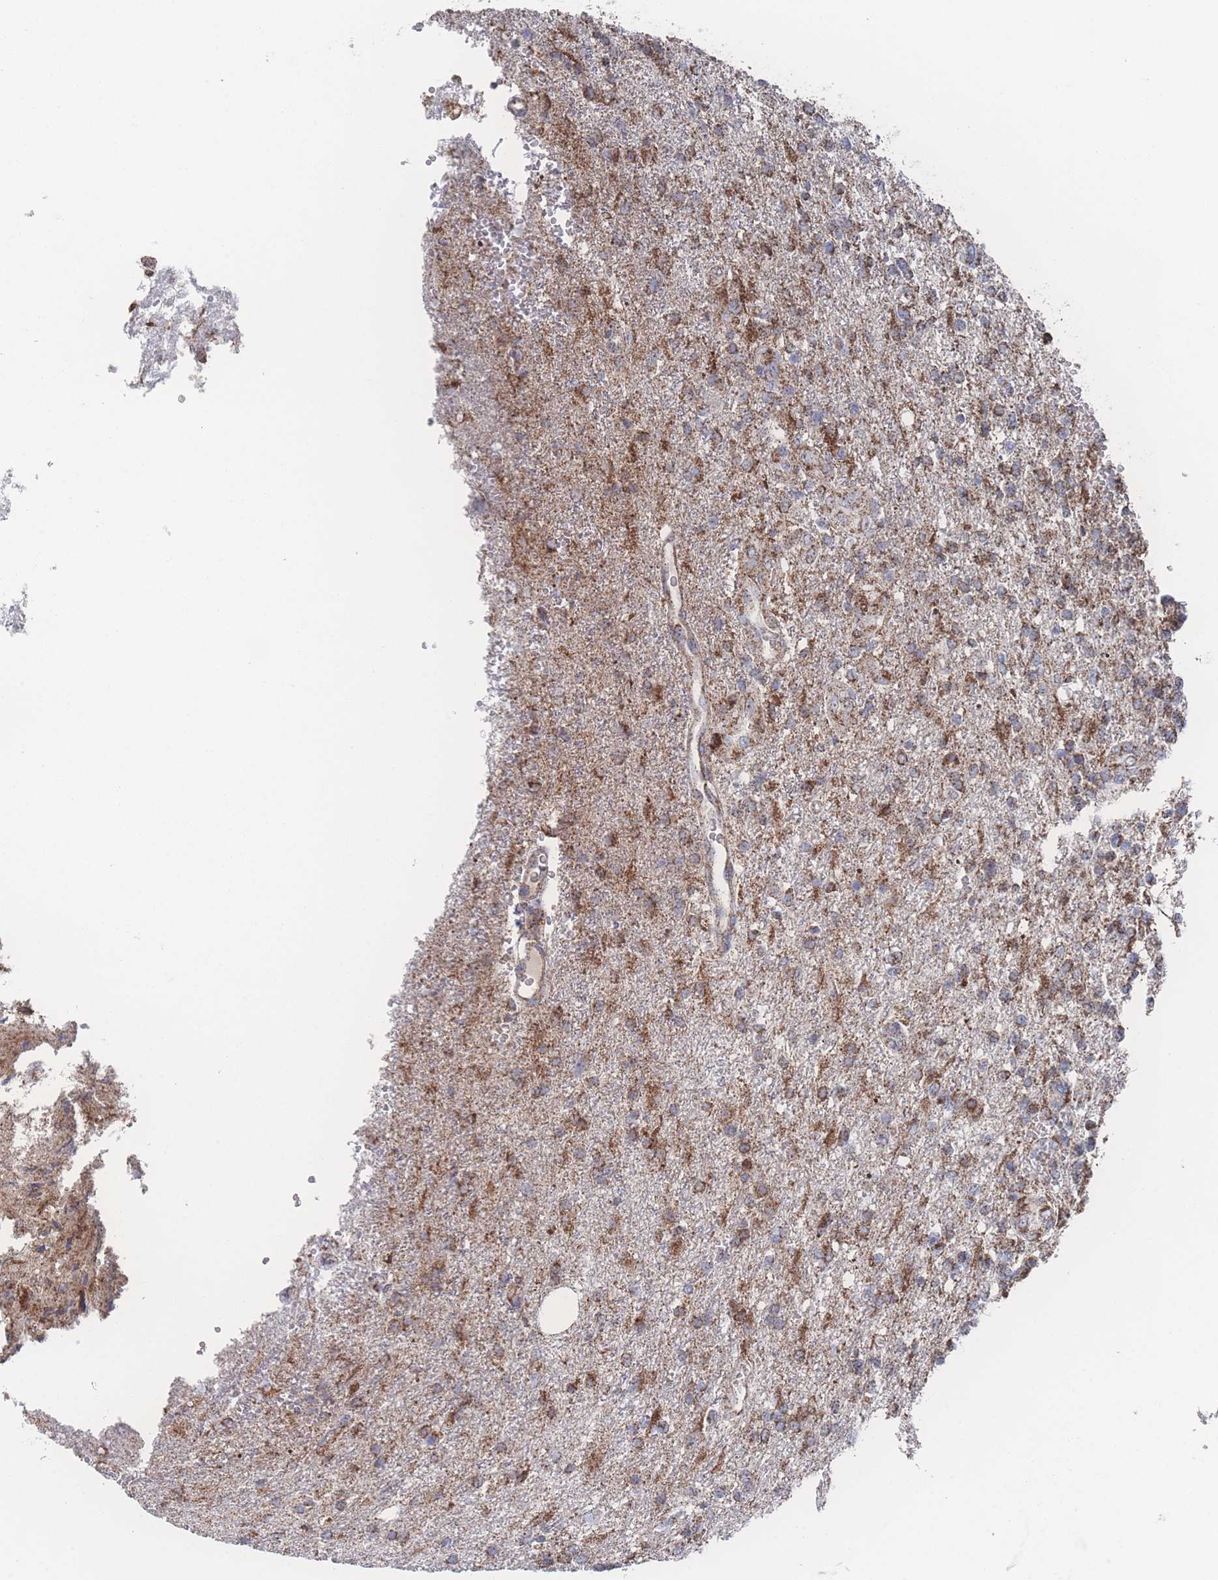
{"staining": {"intensity": "strong", "quantity": "25%-75%", "location": "cytoplasmic/membranous"}, "tissue": "glioma", "cell_type": "Tumor cells", "image_type": "cancer", "snomed": [{"axis": "morphology", "description": "Glioma, malignant, High grade"}, {"axis": "topography", "description": "Brain"}], "caption": "Protein staining of glioma tissue demonstrates strong cytoplasmic/membranous positivity in about 25%-75% of tumor cells.", "gene": "PEX14", "patient": {"sex": "male", "age": 56}}